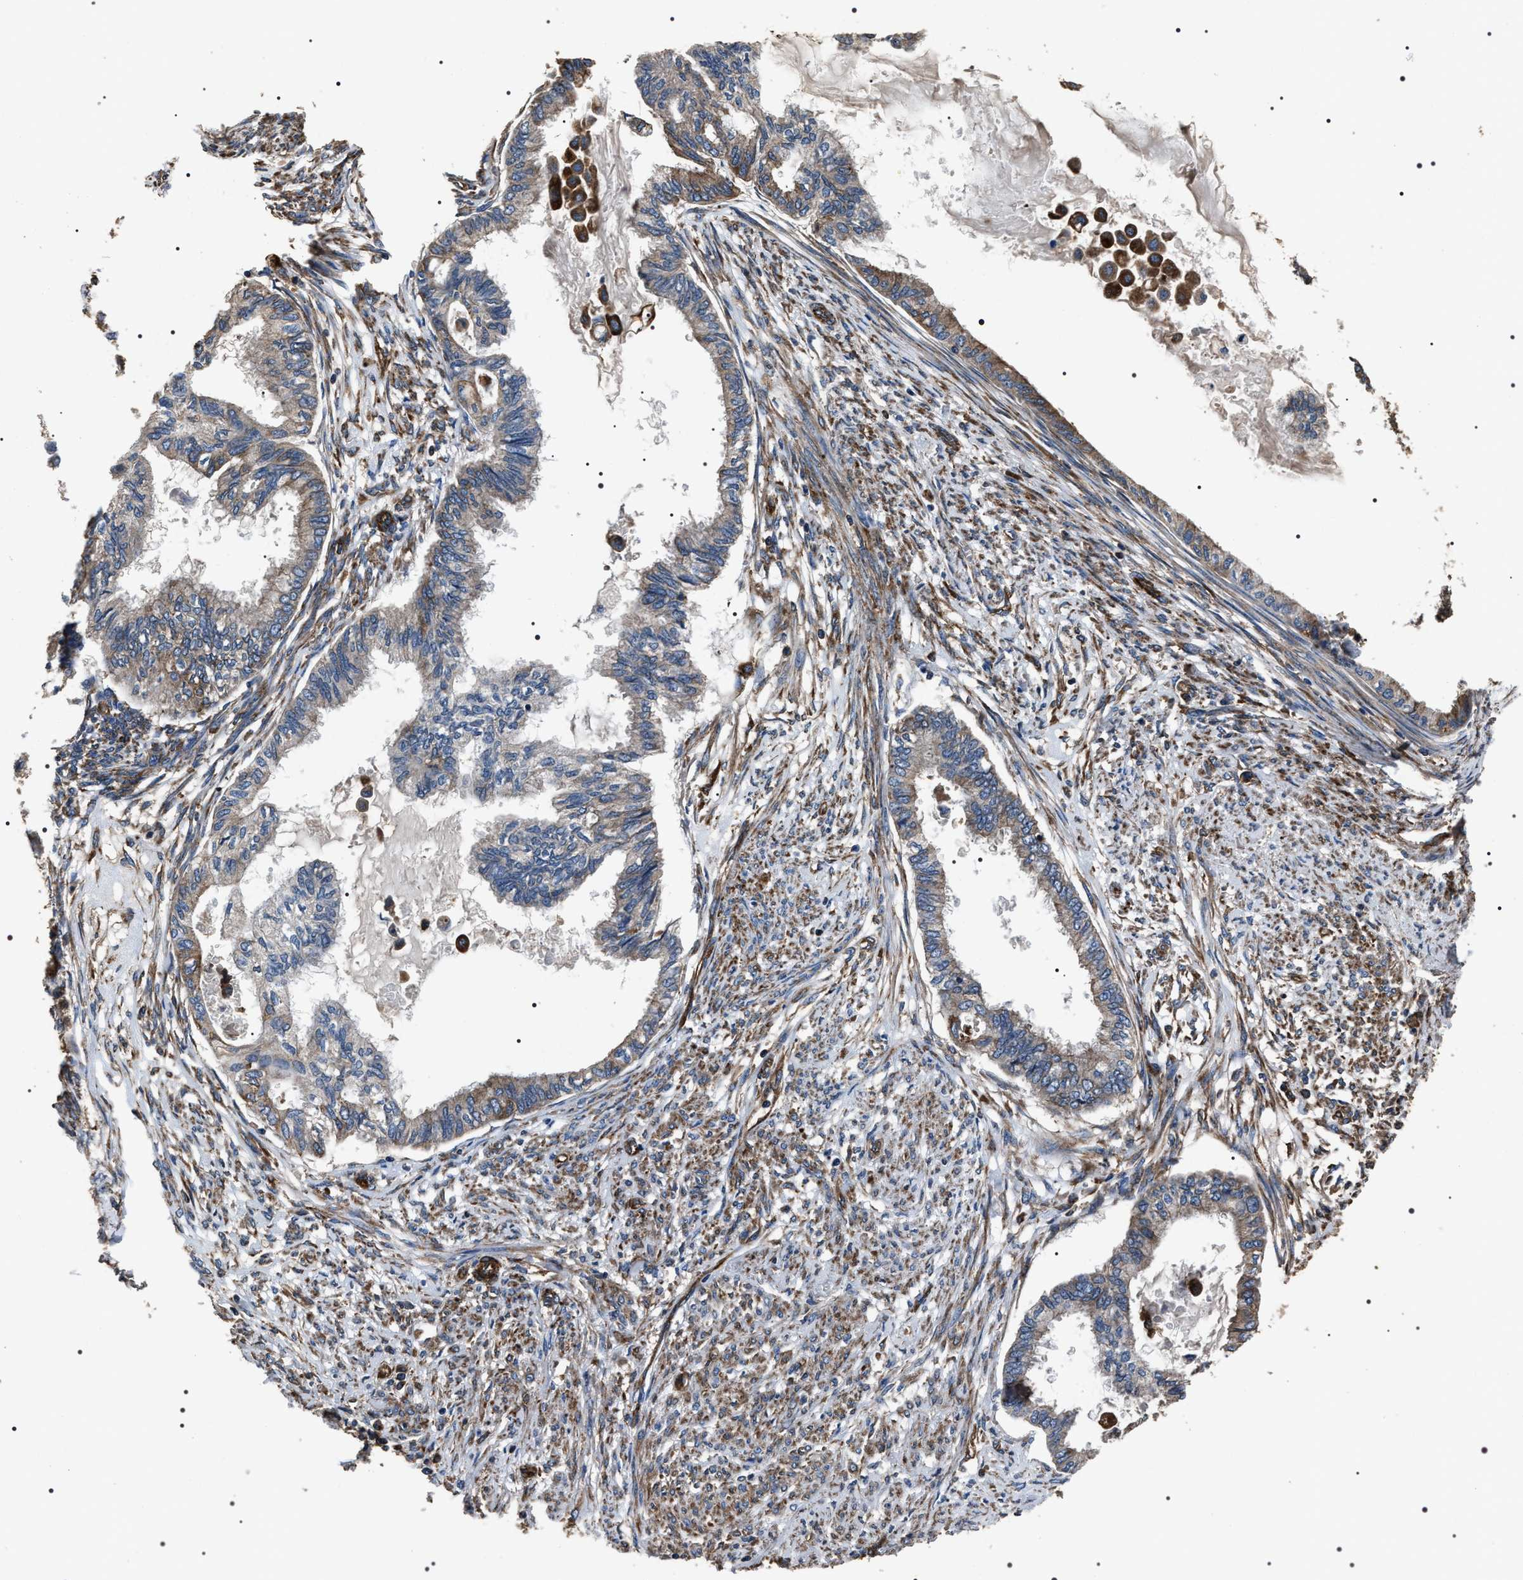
{"staining": {"intensity": "weak", "quantity": "25%-75%", "location": "cytoplasmic/membranous"}, "tissue": "cervical cancer", "cell_type": "Tumor cells", "image_type": "cancer", "snomed": [{"axis": "morphology", "description": "Normal tissue, NOS"}, {"axis": "morphology", "description": "Adenocarcinoma, NOS"}, {"axis": "topography", "description": "Cervix"}, {"axis": "topography", "description": "Endometrium"}], "caption": "This is an image of immunohistochemistry staining of cervical cancer (adenocarcinoma), which shows weak expression in the cytoplasmic/membranous of tumor cells.", "gene": "HSCB", "patient": {"sex": "female", "age": 86}}